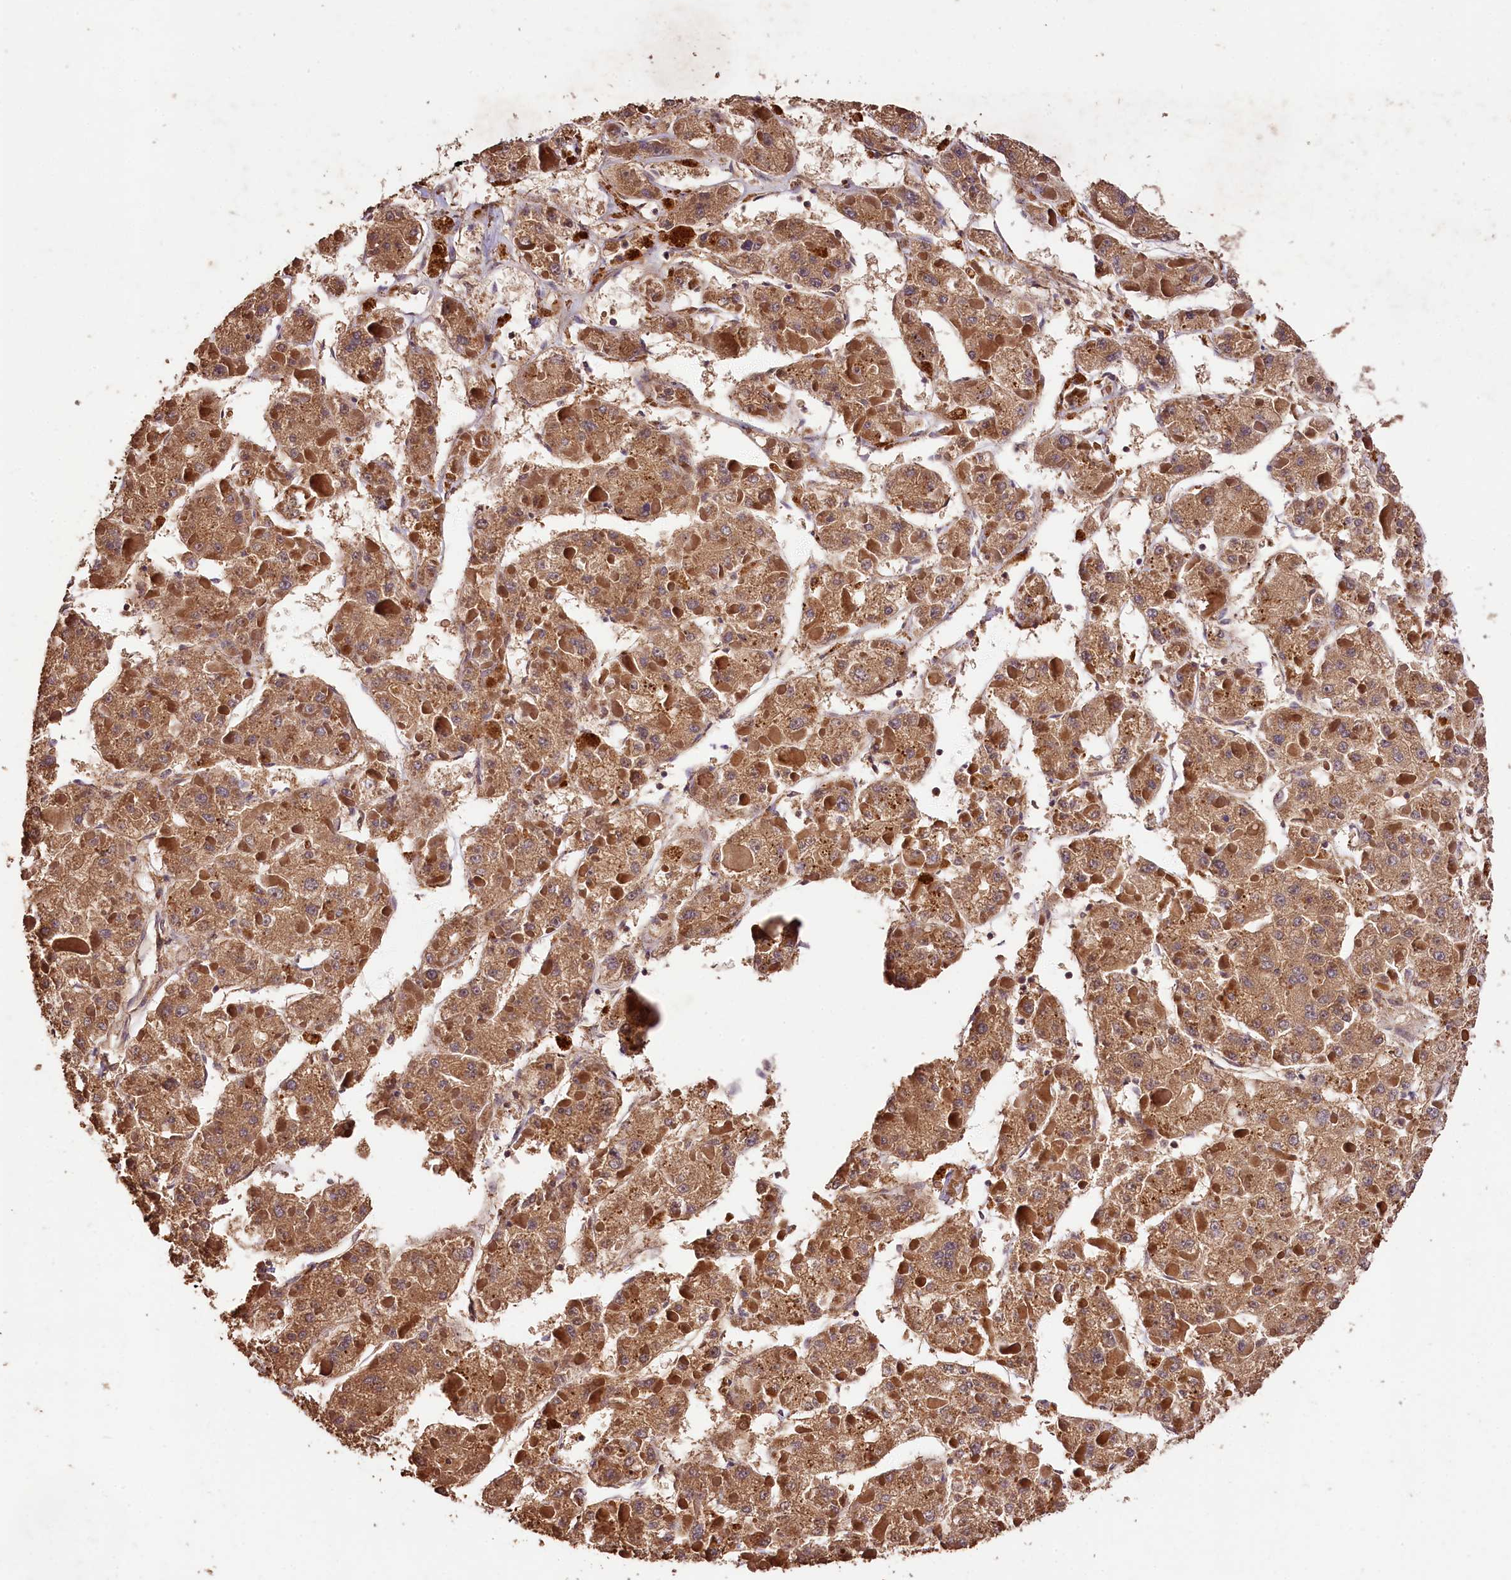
{"staining": {"intensity": "moderate", "quantity": ">75%", "location": "cytoplasmic/membranous"}, "tissue": "liver cancer", "cell_type": "Tumor cells", "image_type": "cancer", "snomed": [{"axis": "morphology", "description": "Carcinoma, Hepatocellular, NOS"}, {"axis": "topography", "description": "Liver"}], "caption": "Liver hepatocellular carcinoma stained for a protein shows moderate cytoplasmic/membranous positivity in tumor cells.", "gene": "KPTN", "patient": {"sex": "female", "age": 73}}